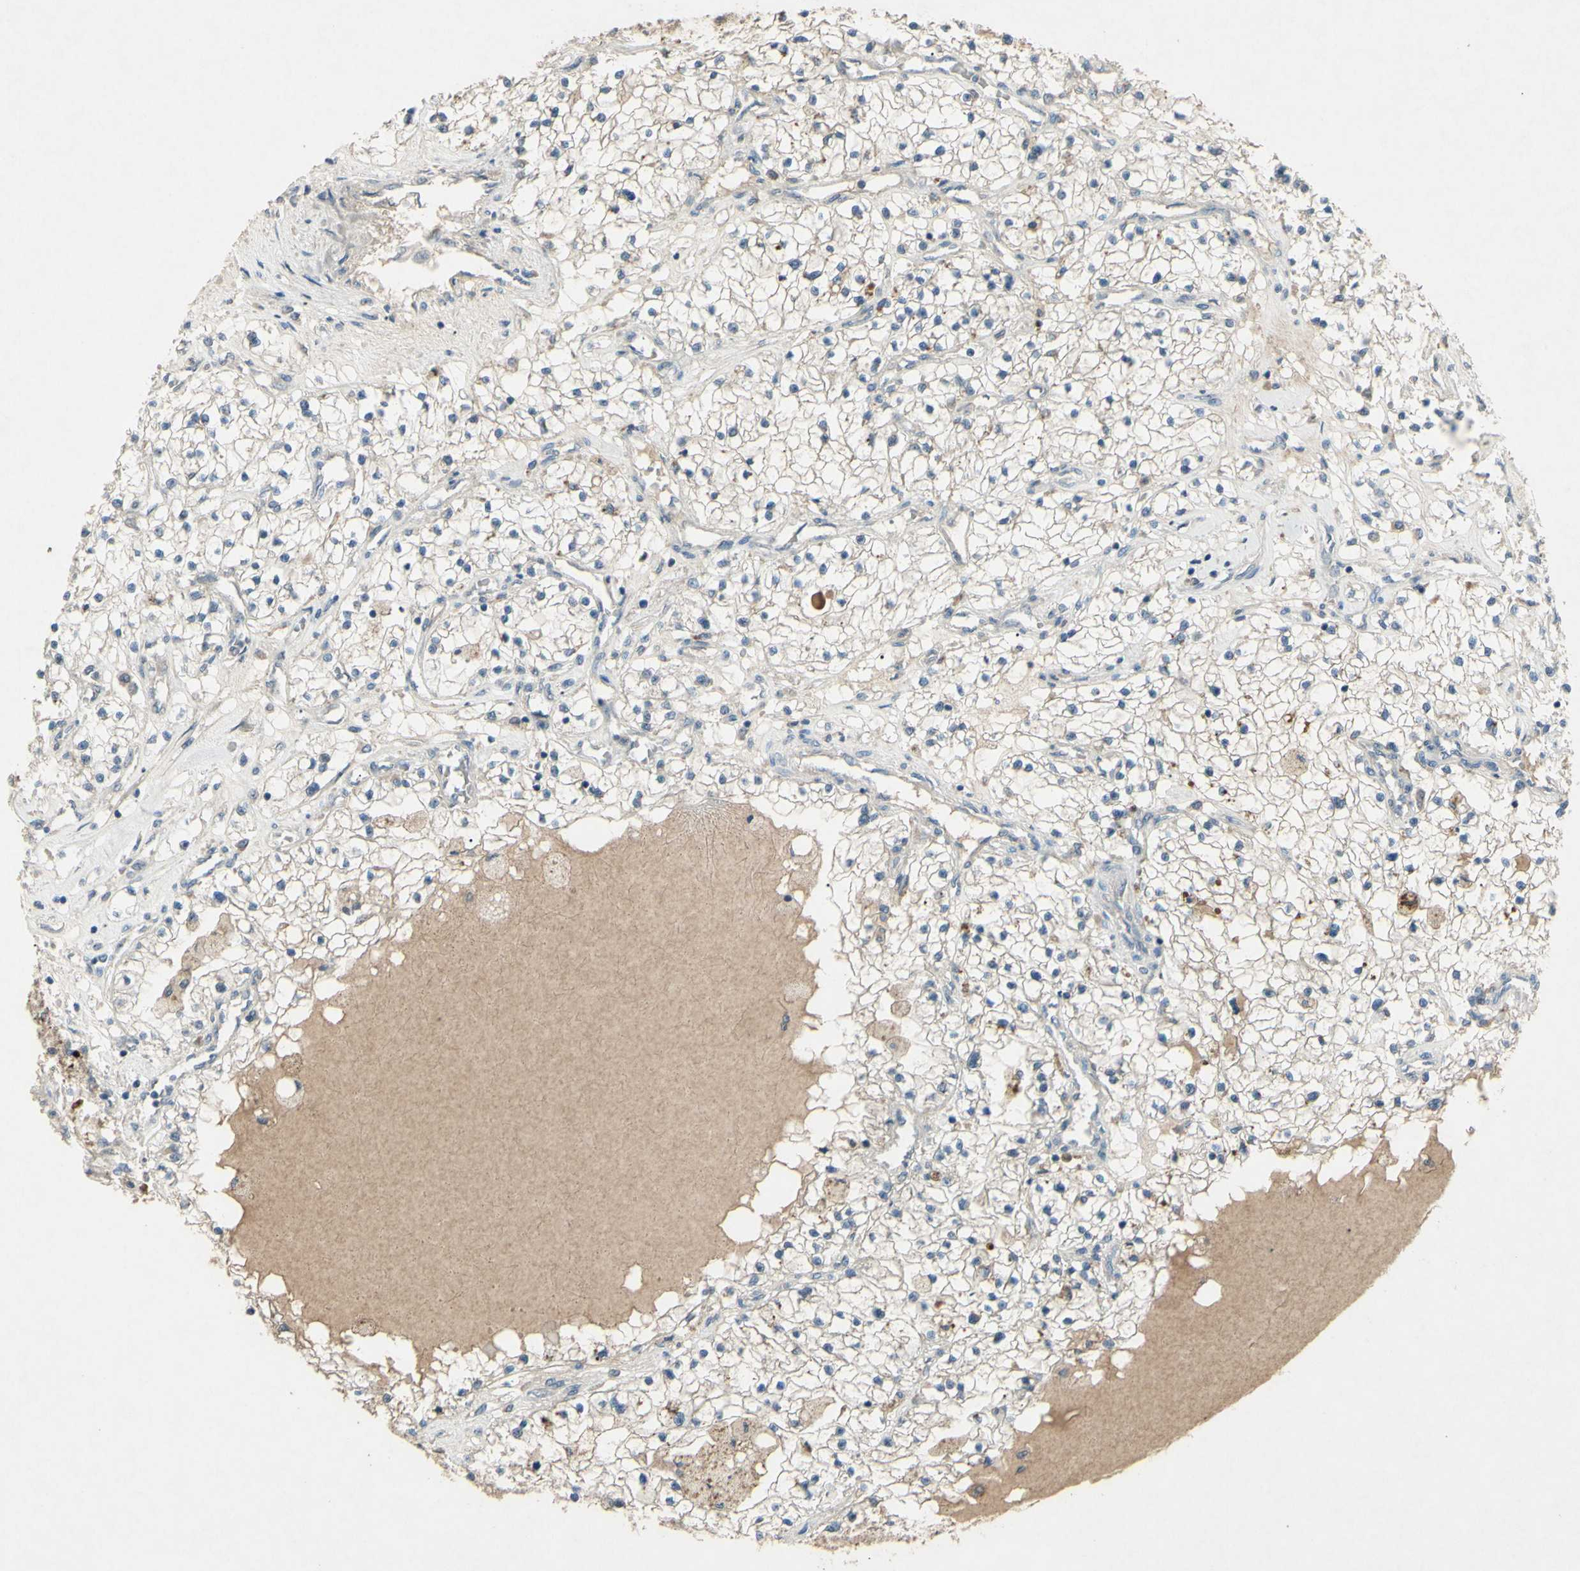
{"staining": {"intensity": "weak", "quantity": "25%-75%", "location": "cytoplasmic/membranous"}, "tissue": "renal cancer", "cell_type": "Tumor cells", "image_type": "cancer", "snomed": [{"axis": "morphology", "description": "Adenocarcinoma, NOS"}, {"axis": "topography", "description": "Kidney"}], "caption": "Immunohistochemistry (IHC) histopathology image of neoplastic tissue: human renal cancer stained using immunohistochemistry shows low levels of weak protein expression localized specifically in the cytoplasmic/membranous of tumor cells, appearing as a cytoplasmic/membranous brown color.", "gene": "TIMM21", "patient": {"sex": "male", "age": 68}}